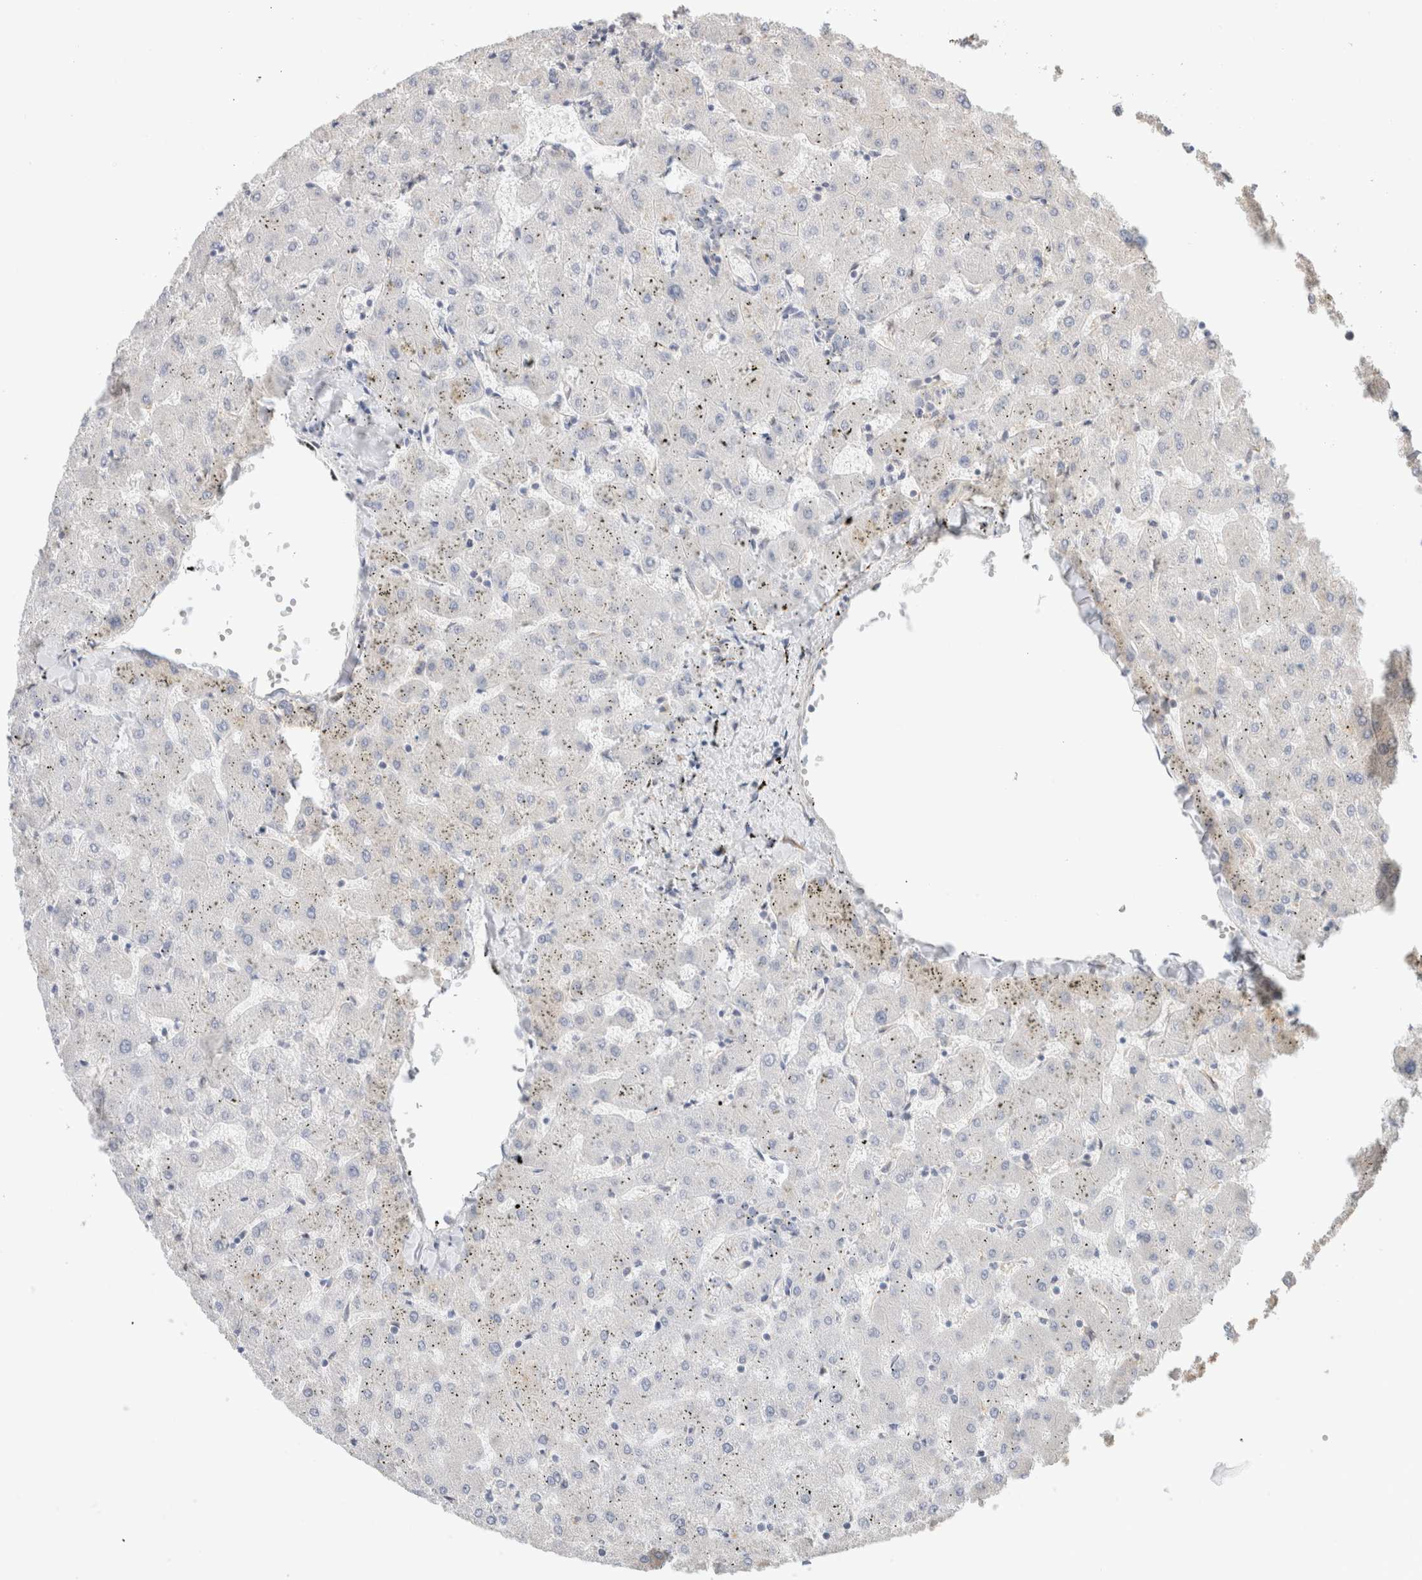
{"staining": {"intensity": "negative", "quantity": "none", "location": "none"}, "tissue": "liver", "cell_type": "Cholangiocytes", "image_type": "normal", "snomed": [{"axis": "morphology", "description": "Normal tissue, NOS"}, {"axis": "topography", "description": "Liver"}], "caption": "There is no significant positivity in cholangiocytes of liver. (DAB (3,3'-diaminobenzidine) immunohistochemistry (IHC) with hematoxylin counter stain).", "gene": "ID3", "patient": {"sex": "female", "age": 63}}